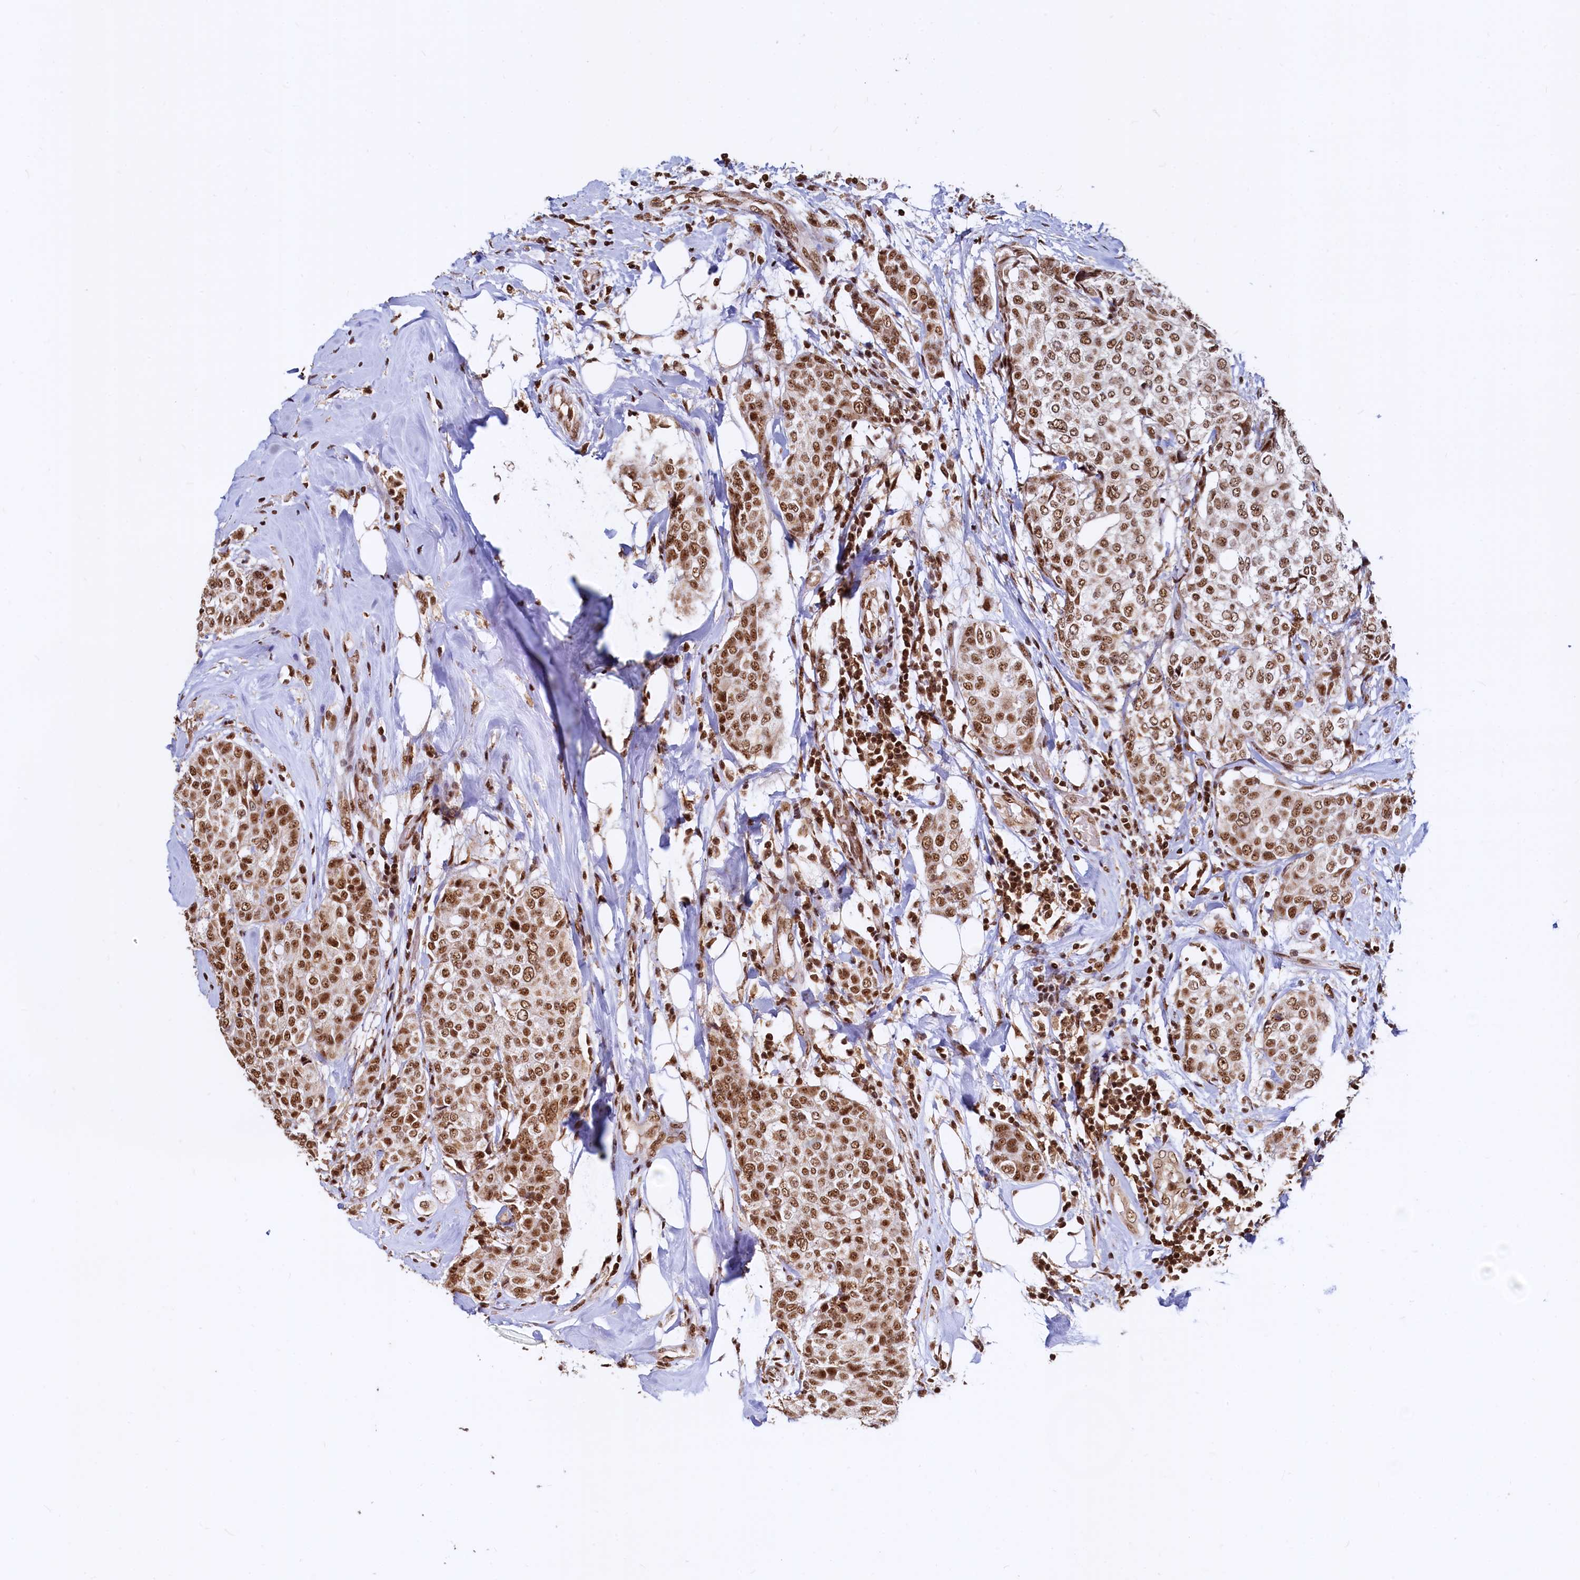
{"staining": {"intensity": "moderate", "quantity": ">75%", "location": "cytoplasmic/membranous,nuclear"}, "tissue": "breast cancer", "cell_type": "Tumor cells", "image_type": "cancer", "snomed": [{"axis": "morphology", "description": "Lobular carcinoma"}, {"axis": "topography", "description": "Breast"}], "caption": "Breast cancer stained with IHC demonstrates moderate cytoplasmic/membranous and nuclear staining in about >75% of tumor cells.", "gene": "RSRC2", "patient": {"sex": "female", "age": 51}}